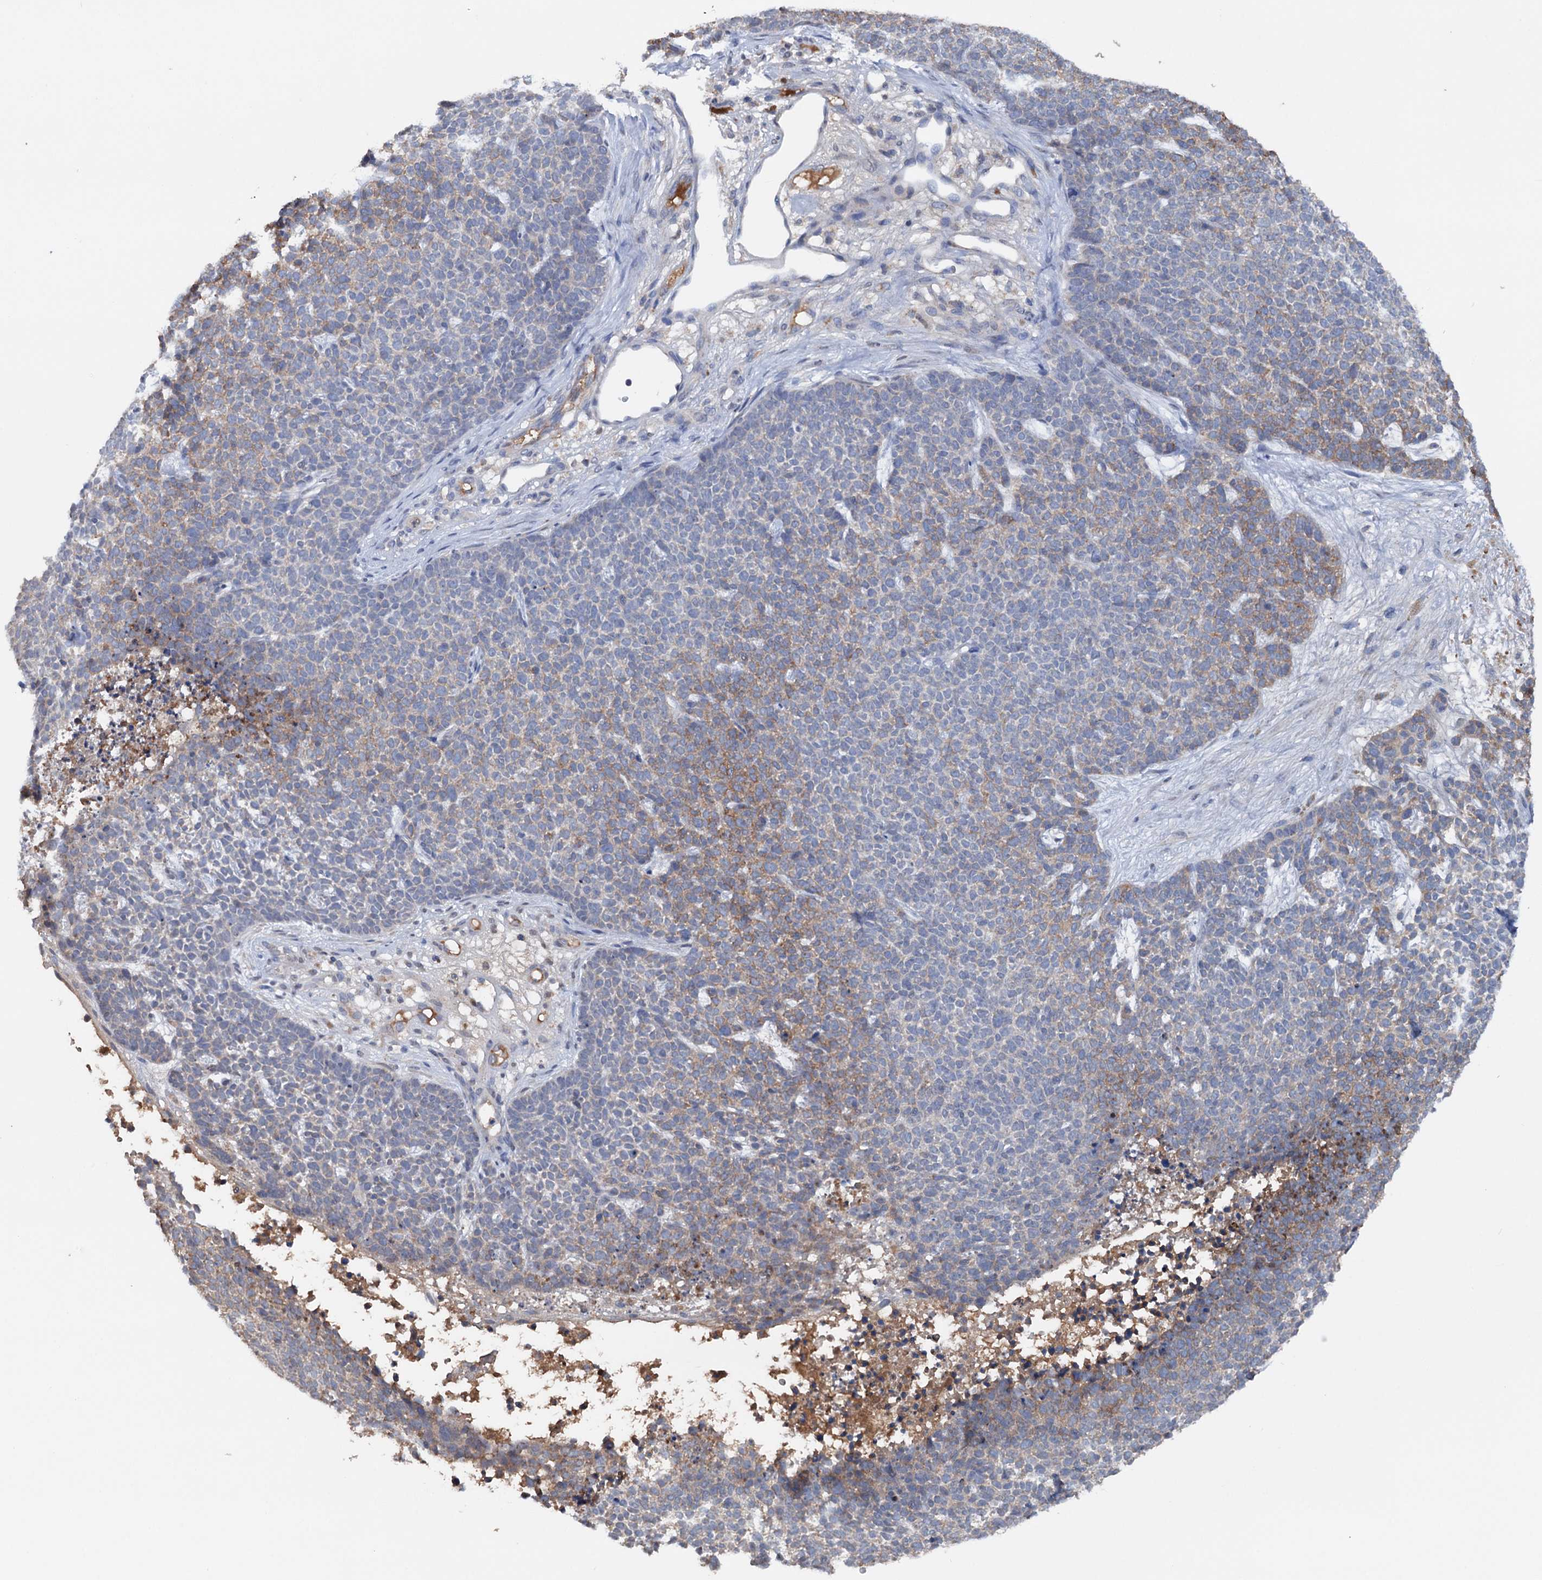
{"staining": {"intensity": "moderate", "quantity": "<25%", "location": "cytoplasmic/membranous"}, "tissue": "skin cancer", "cell_type": "Tumor cells", "image_type": "cancer", "snomed": [{"axis": "morphology", "description": "Basal cell carcinoma"}, {"axis": "topography", "description": "Skin"}], "caption": "The image demonstrates a brown stain indicating the presence of a protein in the cytoplasmic/membranous of tumor cells in skin cancer.", "gene": "ARL13A", "patient": {"sex": "female", "age": 84}}